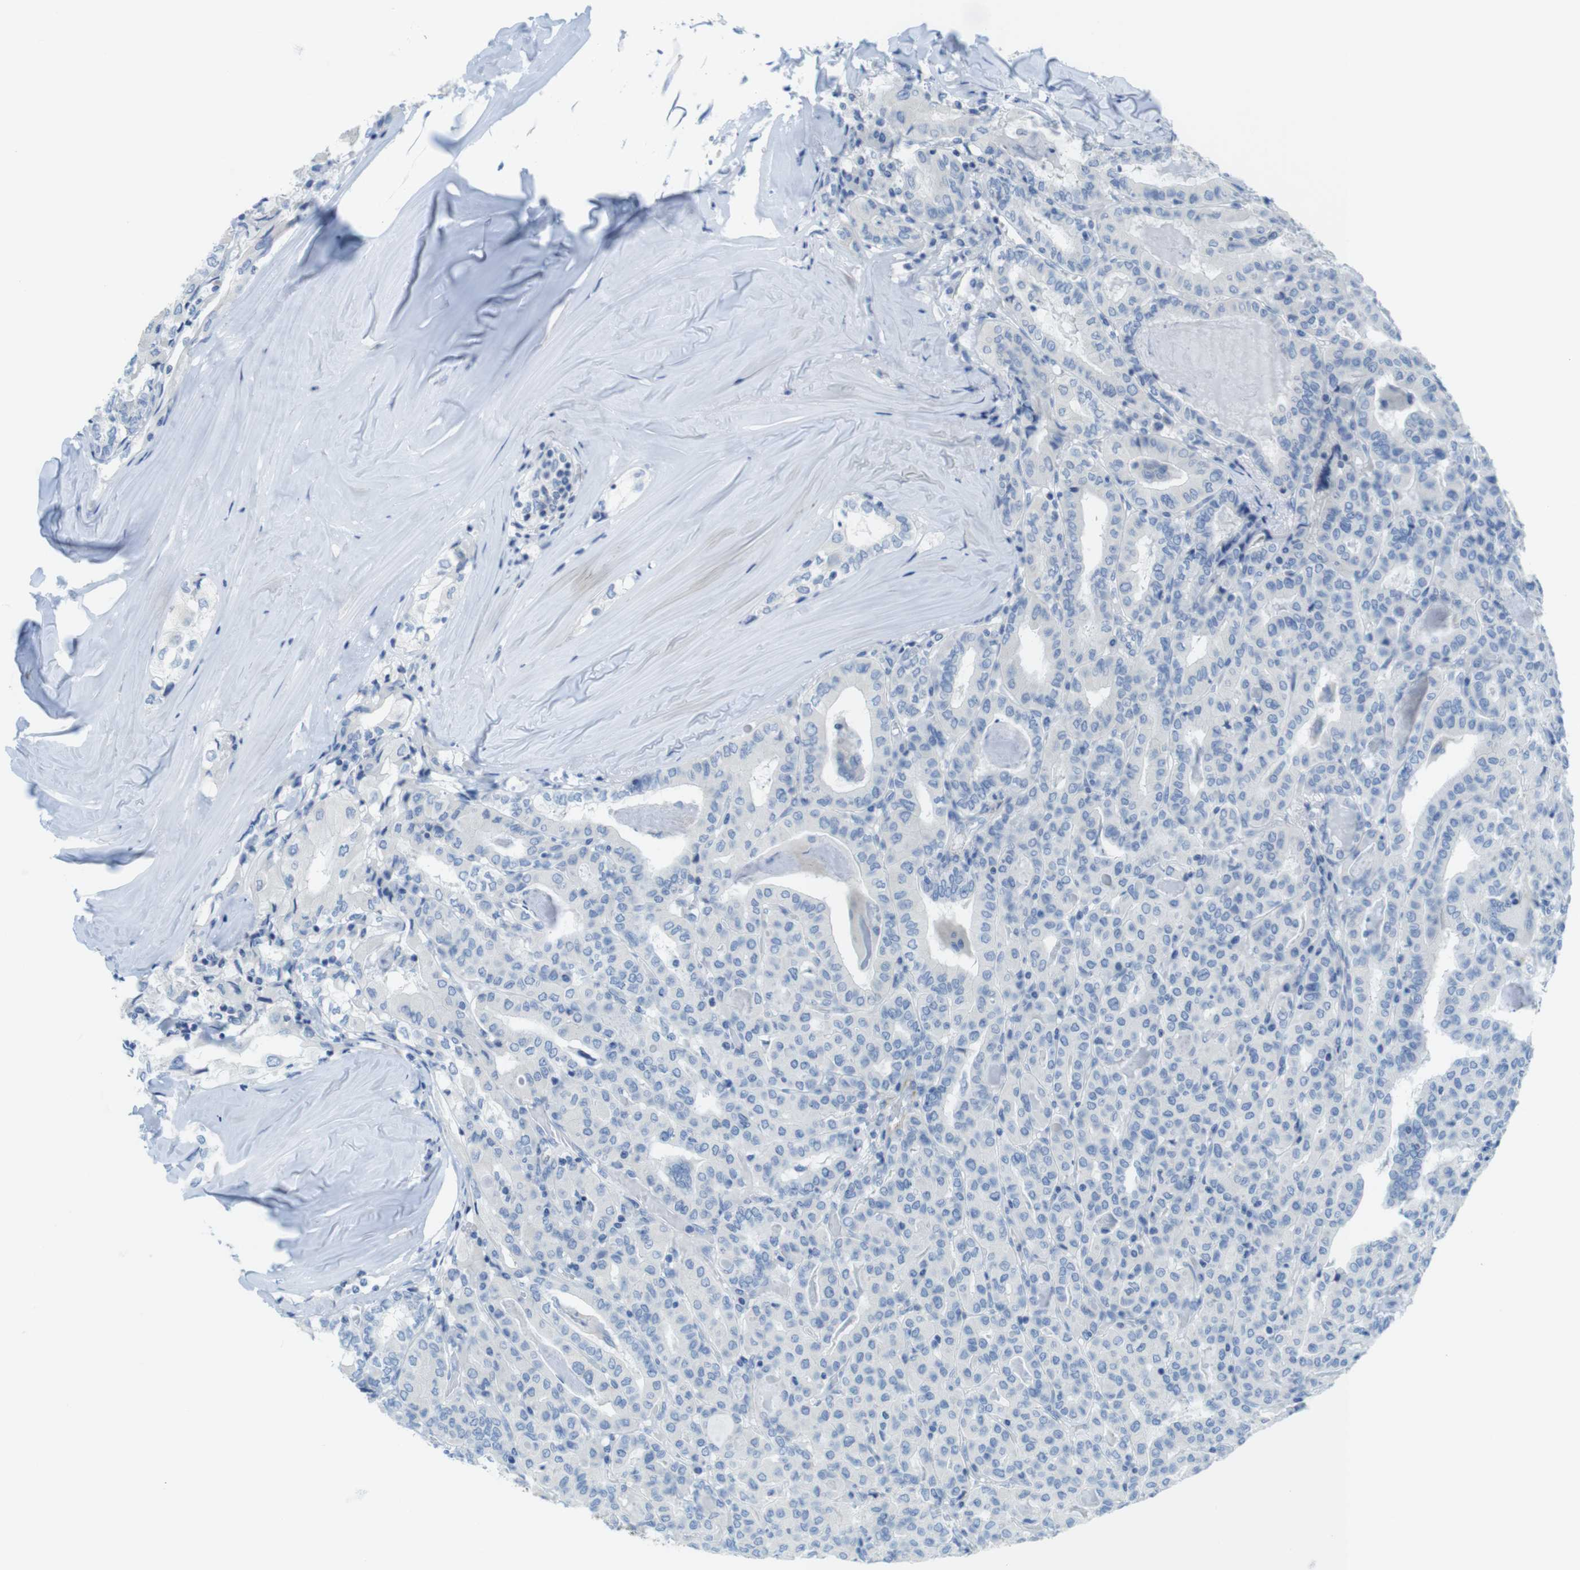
{"staining": {"intensity": "negative", "quantity": "none", "location": "none"}, "tissue": "thyroid cancer", "cell_type": "Tumor cells", "image_type": "cancer", "snomed": [{"axis": "morphology", "description": "Papillary adenocarcinoma, NOS"}, {"axis": "topography", "description": "Thyroid gland"}], "caption": "Thyroid cancer stained for a protein using immunohistochemistry demonstrates no expression tumor cells.", "gene": "ASIC5", "patient": {"sex": "female", "age": 42}}